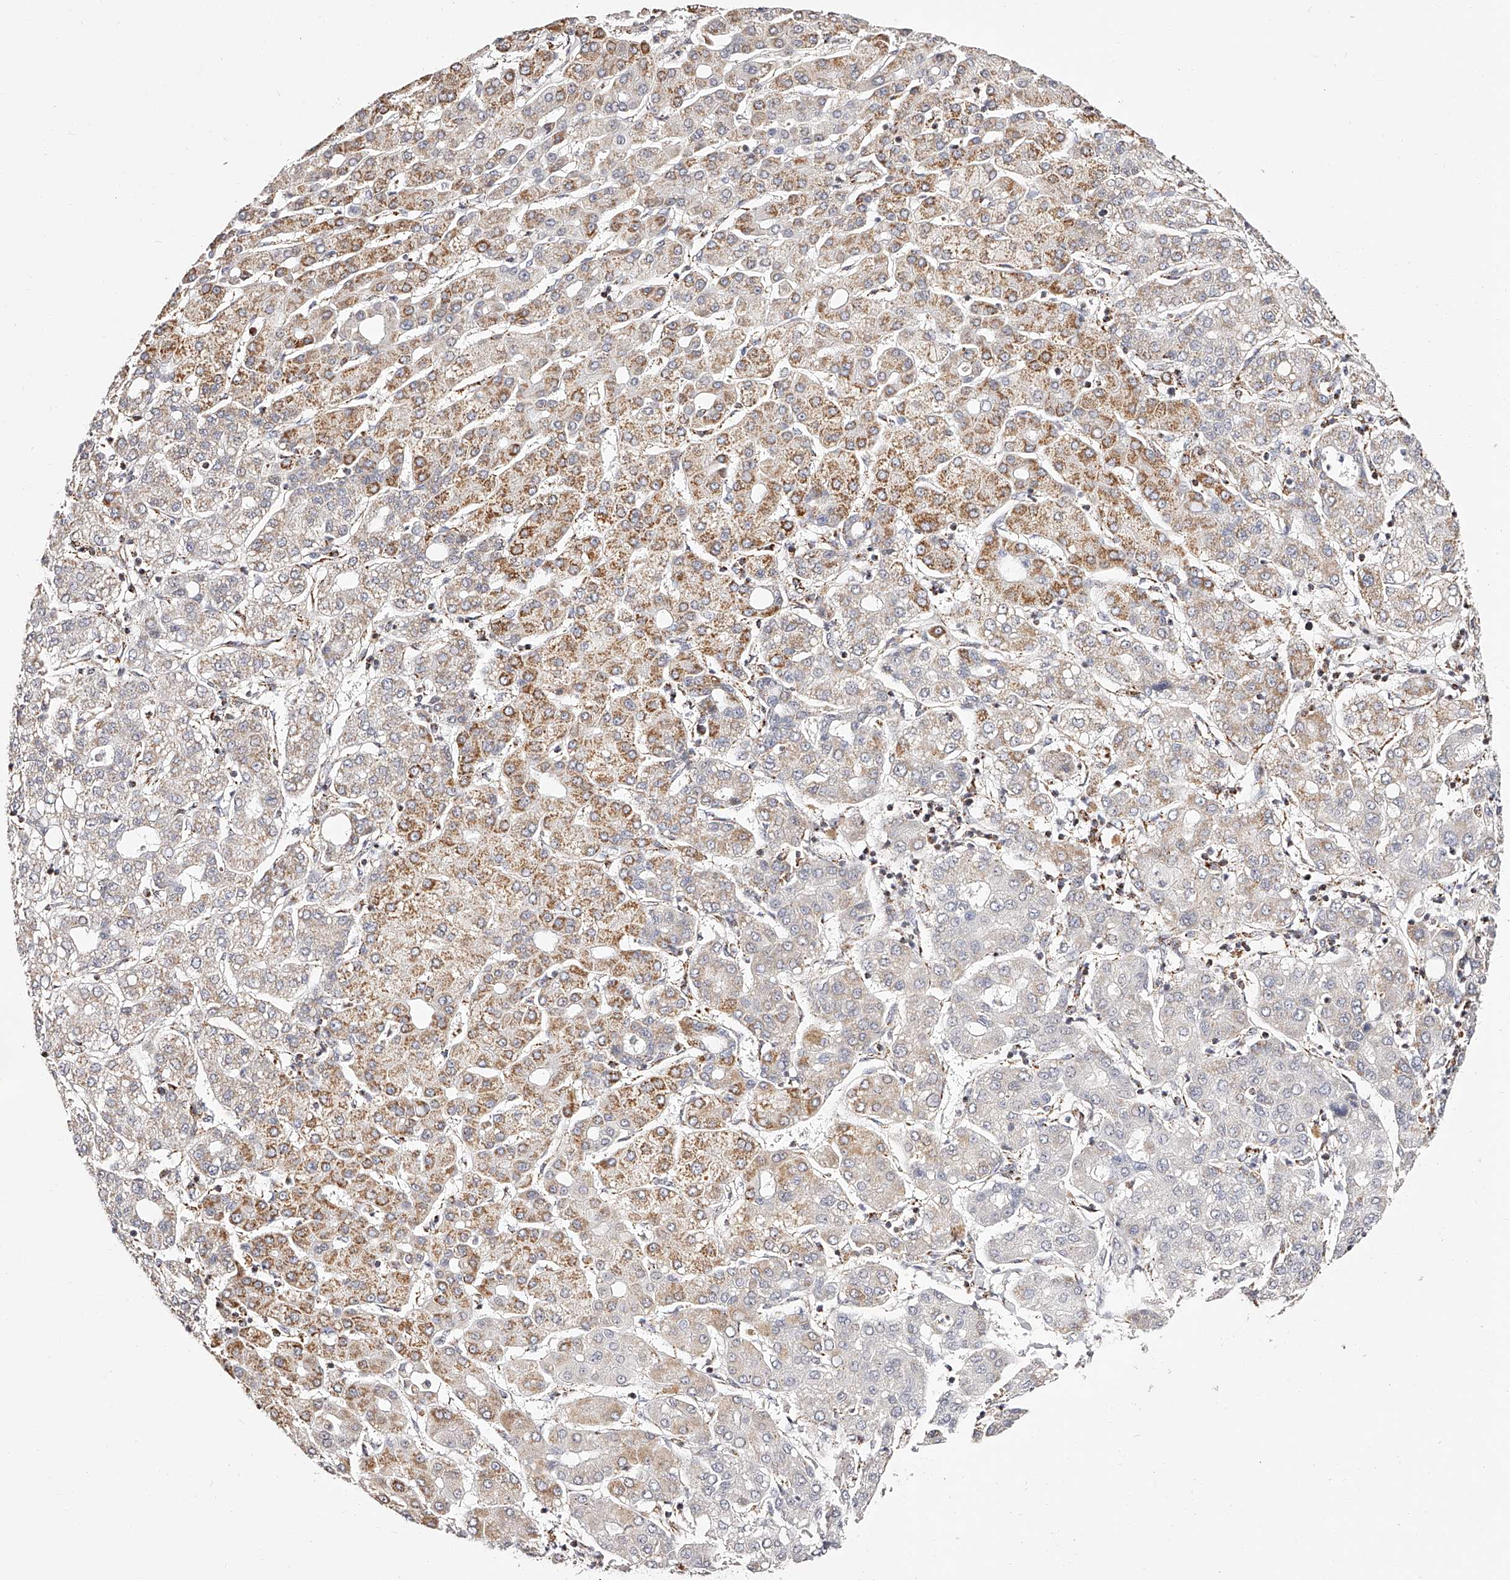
{"staining": {"intensity": "moderate", "quantity": "25%-75%", "location": "cytoplasmic/membranous"}, "tissue": "liver cancer", "cell_type": "Tumor cells", "image_type": "cancer", "snomed": [{"axis": "morphology", "description": "Carcinoma, Hepatocellular, NOS"}, {"axis": "topography", "description": "Liver"}], "caption": "Liver cancer stained with DAB immunohistochemistry demonstrates medium levels of moderate cytoplasmic/membranous staining in approximately 25%-75% of tumor cells. Immunohistochemistry stains the protein in brown and the nuclei are stained blue.", "gene": "NDUFV3", "patient": {"sex": "male", "age": 65}}